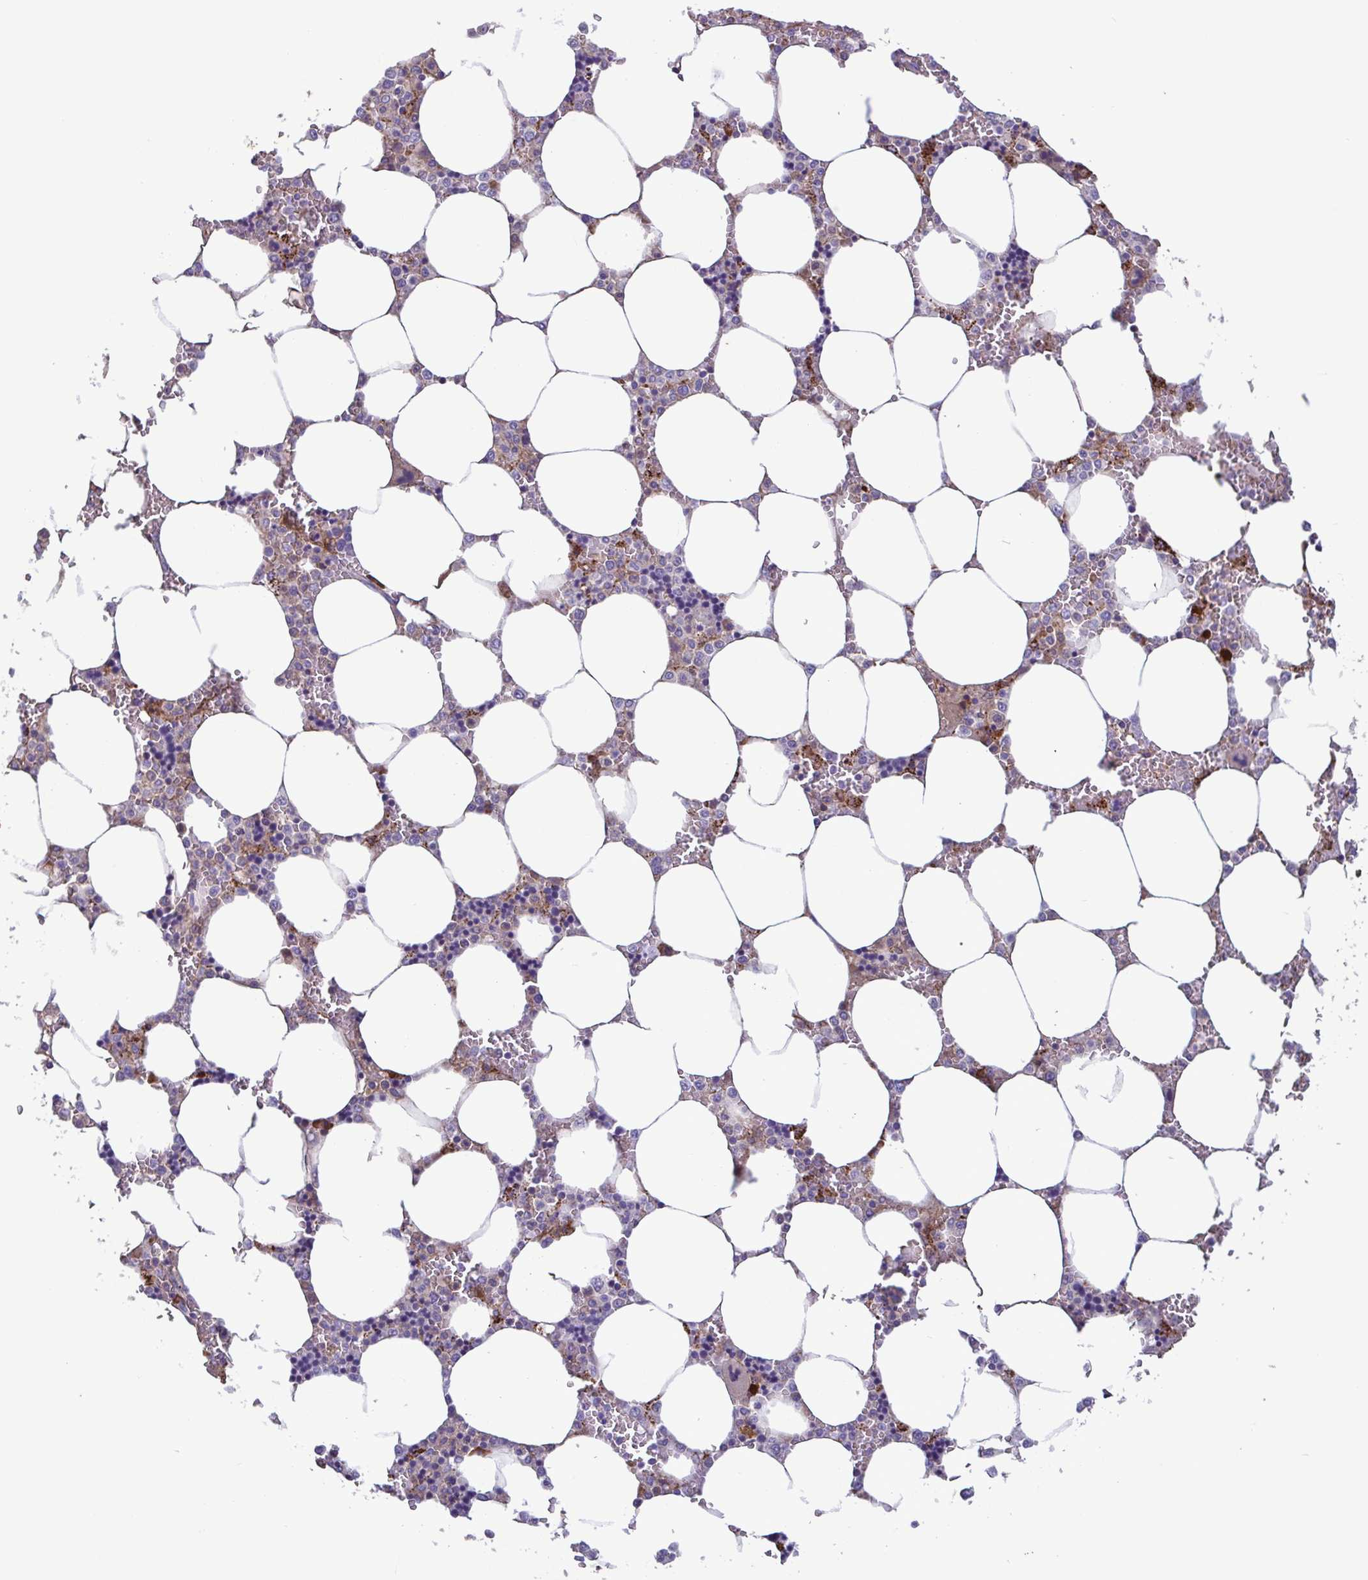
{"staining": {"intensity": "negative", "quantity": "none", "location": "none"}, "tissue": "bone marrow", "cell_type": "Hematopoietic cells", "image_type": "normal", "snomed": [{"axis": "morphology", "description": "Normal tissue, NOS"}, {"axis": "topography", "description": "Bone marrow"}], "caption": "Image shows no protein positivity in hematopoietic cells of benign bone marrow.", "gene": "F13B", "patient": {"sex": "male", "age": 64}}